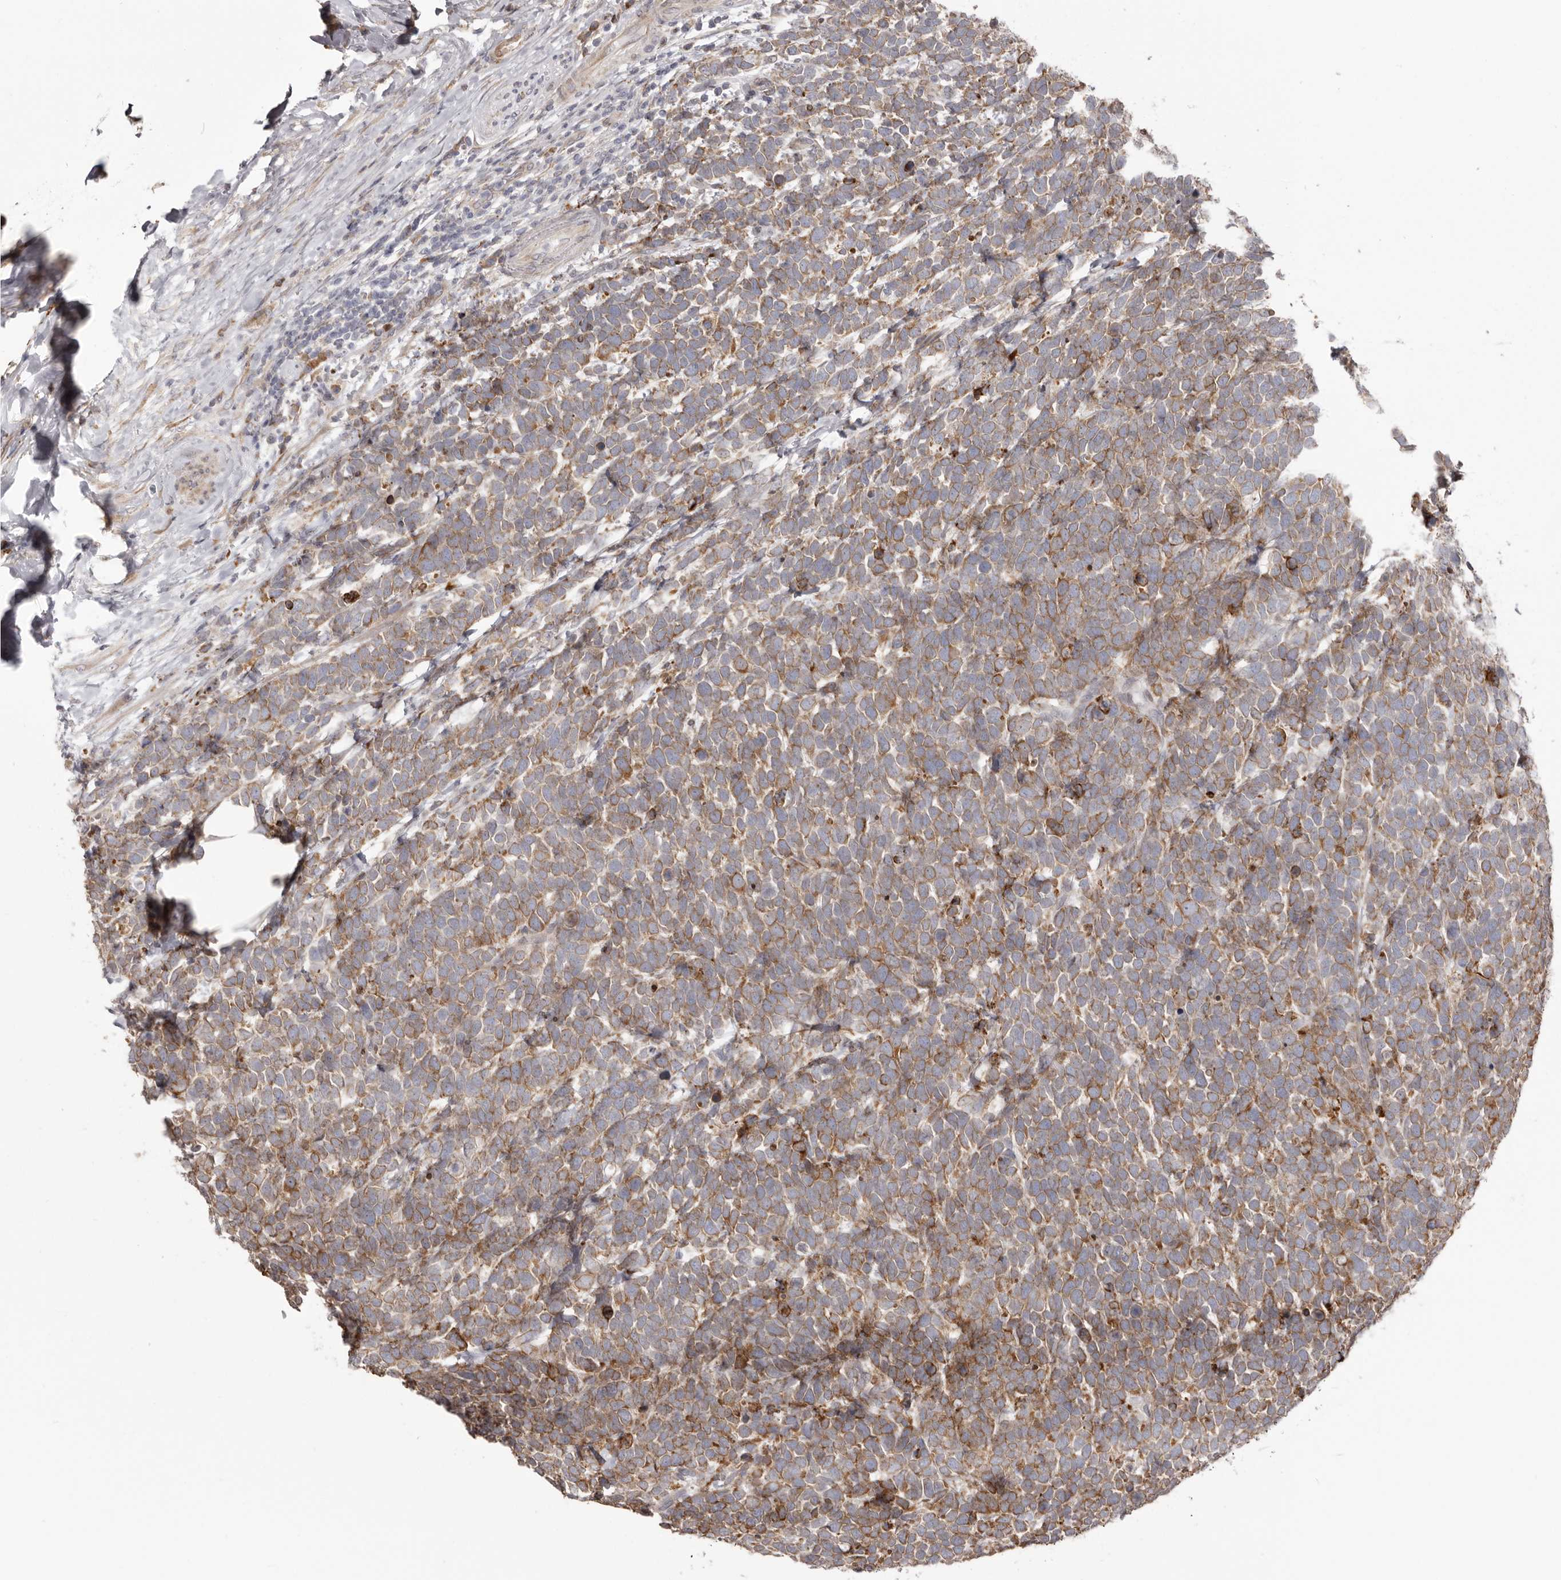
{"staining": {"intensity": "moderate", "quantity": ">75%", "location": "cytoplasmic/membranous"}, "tissue": "urothelial cancer", "cell_type": "Tumor cells", "image_type": "cancer", "snomed": [{"axis": "morphology", "description": "Urothelial carcinoma, High grade"}, {"axis": "topography", "description": "Urinary bladder"}], "caption": "Brown immunohistochemical staining in urothelial cancer reveals moderate cytoplasmic/membranous expression in approximately >75% of tumor cells.", "gene": "NUP43", "patient": {"sex": "female", "age": 82}}